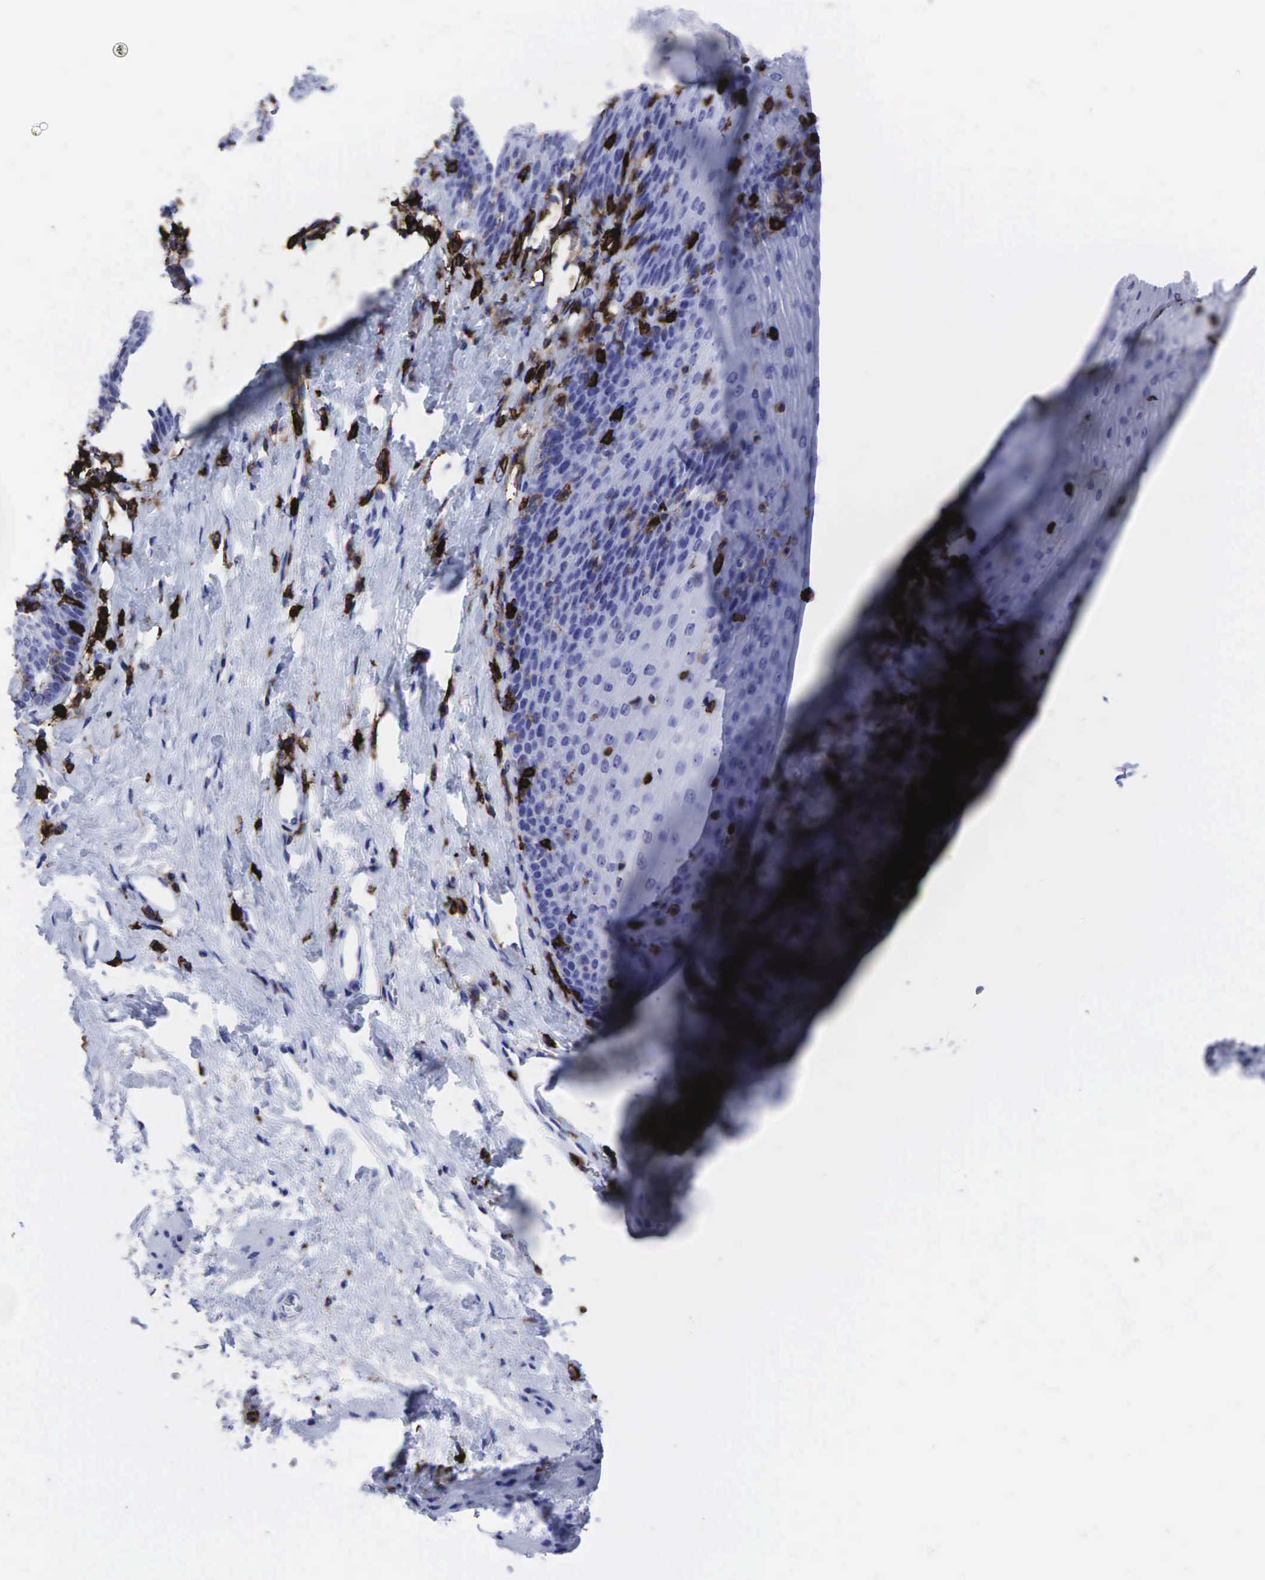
{"staining": {"intensity": "negative", "quantity": "none", "location": "none"}, "tissue": "esophagus", "cell_type": "Squamous epithelial cells", "image_type": "normal", "snomed": [{"axis": "morphology", "description": "Normal tissue, NOS"}, {"axis": "topography", "description": "Esophagus"}], "caption": "Histopathology image shows no significant protein expression in squamous epithelial cells of benign esophagus.", "gene": "PTPRC", "patient": {"sex": "female", "age": 61}}